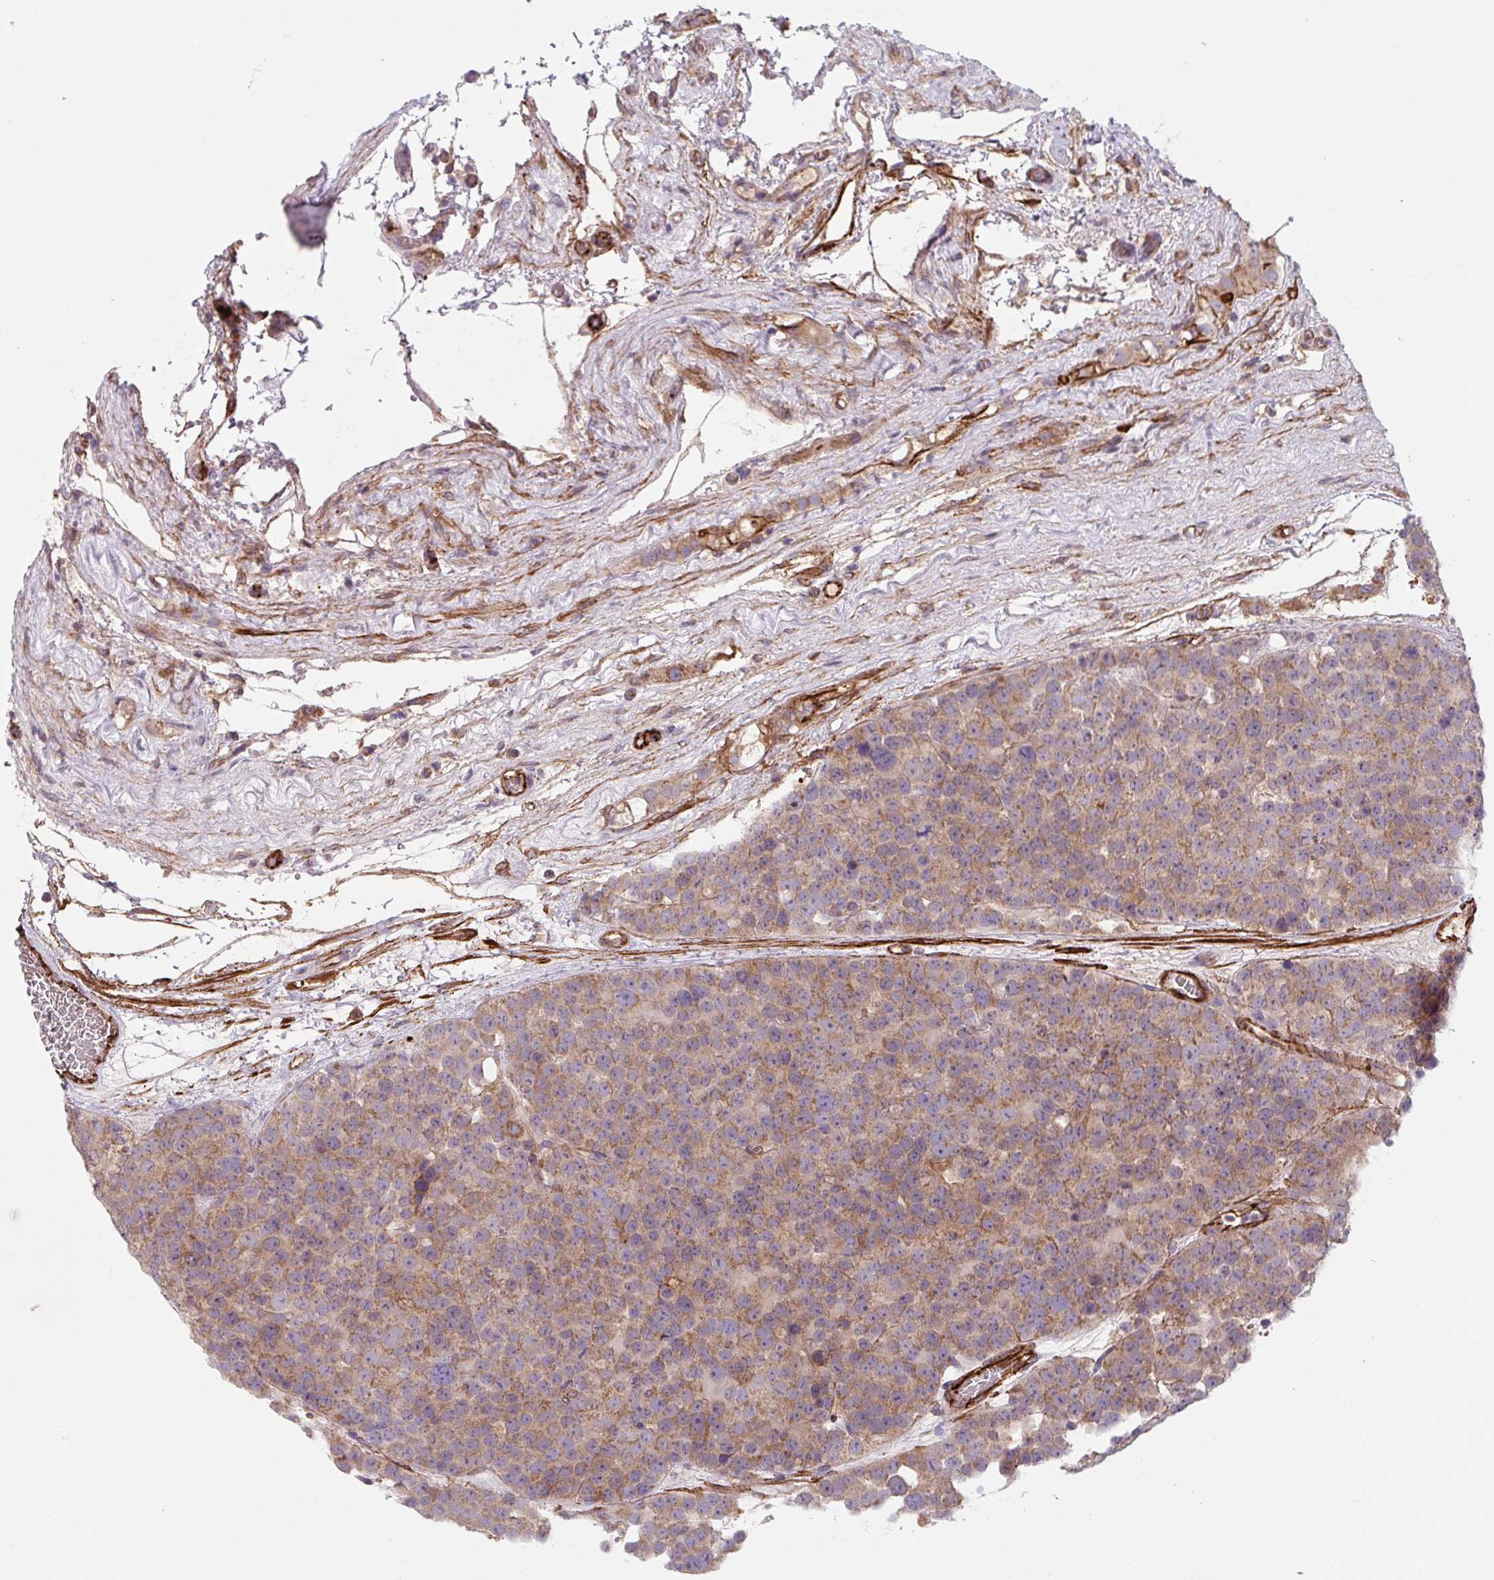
{"staining": {"intensity": "weak", "quantity": ">75%", "location": "cytoplasmic/membranous"}, "tissue": "testis cancer", "cell_type": "Tumor cells", "image_type": "cancer", "snomed": [{"axis": "morphology", "description": "Seminoma, NOS"}, {"axis": "topography", "description": "Testis"}], "caption": "Weak cytoplasmic/membranous protein expression is seen in about >75% of tumor cells in testis cancer (seminoma).", "gene": "DHFR2", "patient": {"sex": "male", "age": 71}}